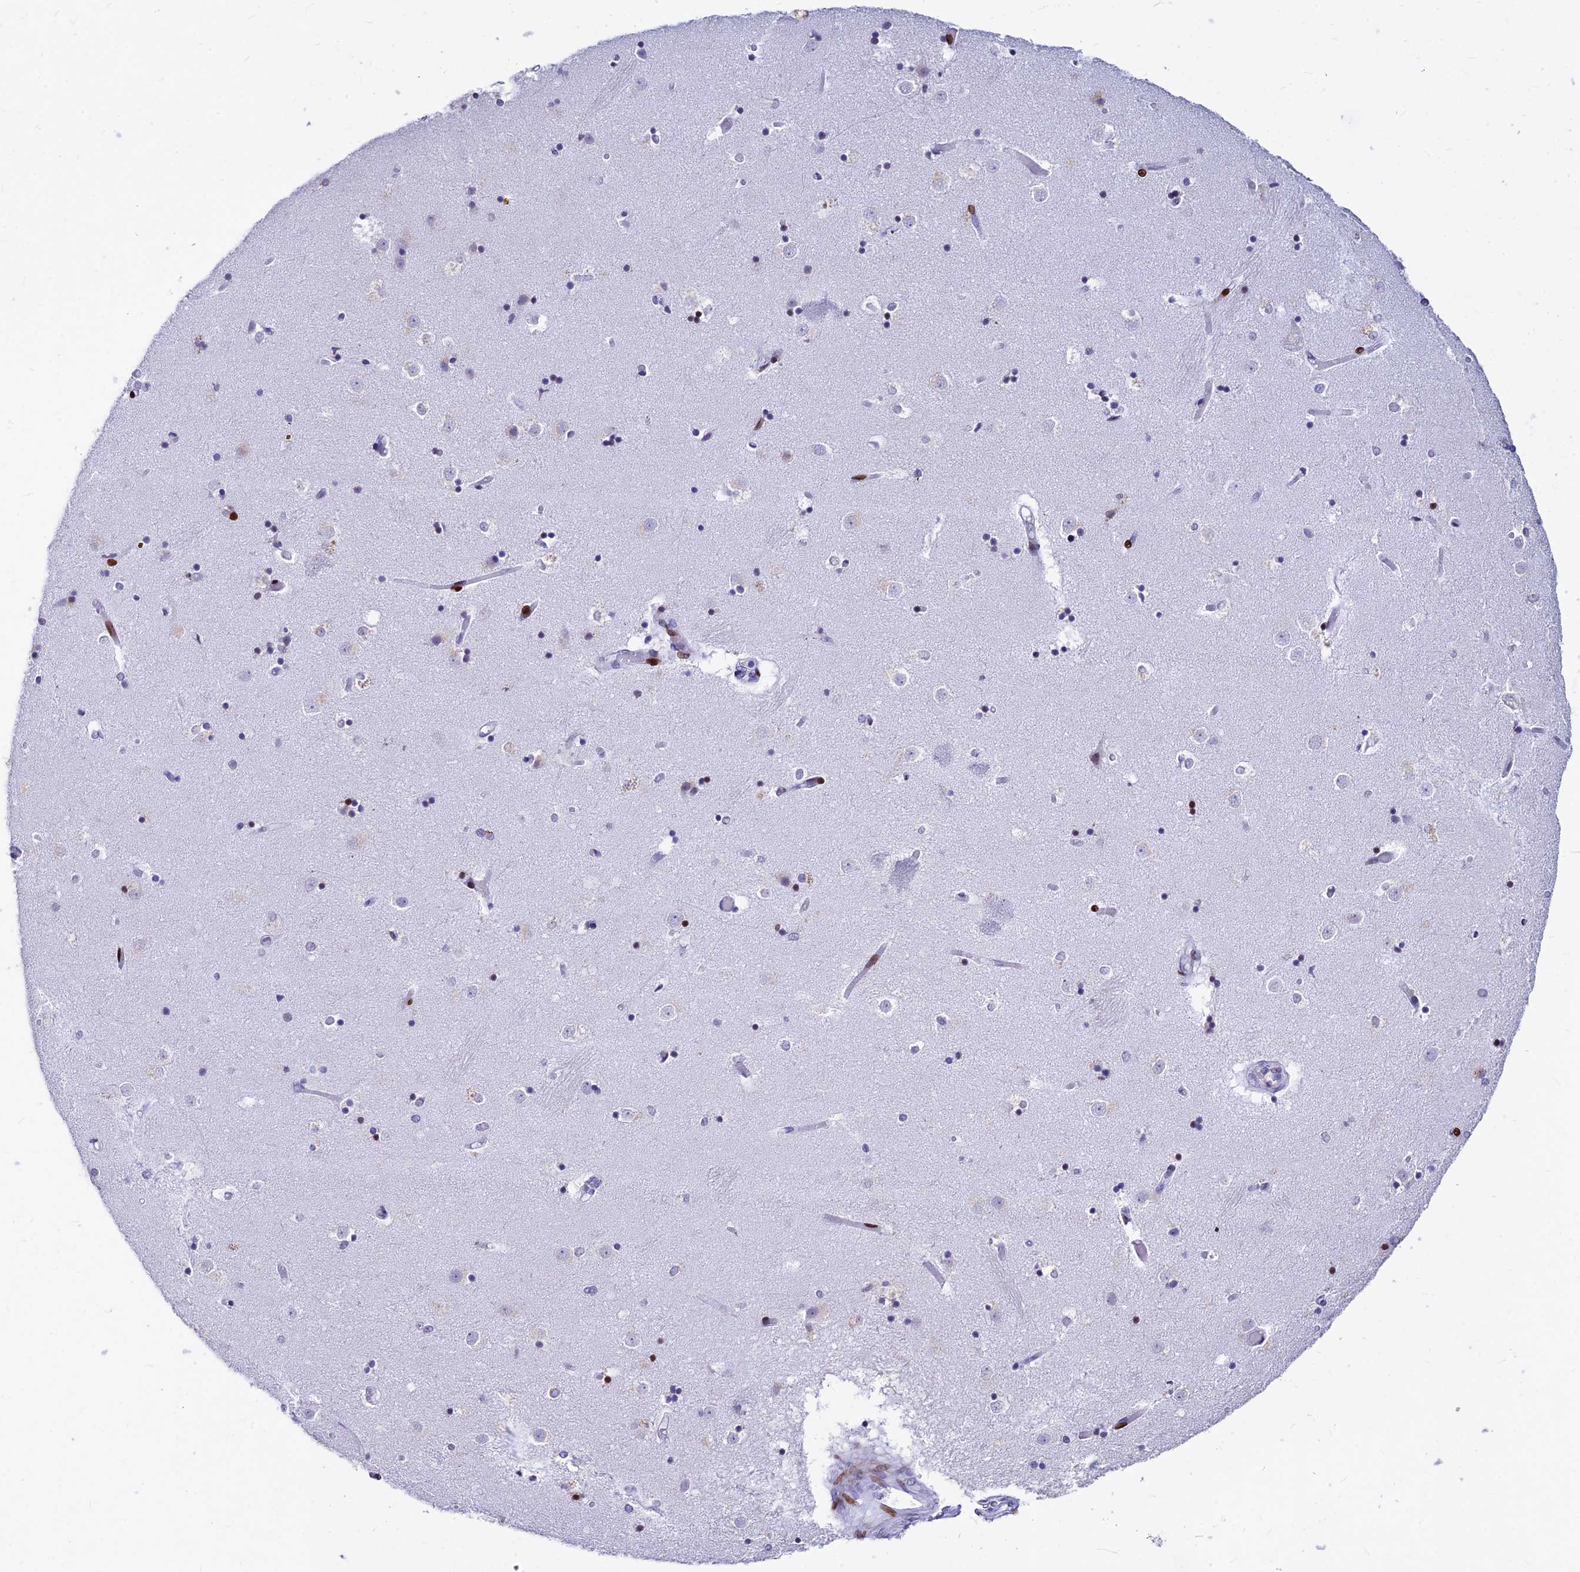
{"staining": {"intensity": "negative", "quantity": "none", "location": "none"}, "tissue": "caudate", "cell_type": "Glial cells", "image_type": "normal", "snomed": [{"axis": "morphology", "description": "Normal tissue, NOS"}, {"axis": "topography", "description": "Lateral ventricle wall"}], "caption": "Immunohistochemical staining of unremarkable human caudate reveals no significant staining in glial cells. (Brightfield microscopy of DAB immunohistochemistry at high magnification).", "gene": "PRPS1", "patient": {"sex": "female", "age": 52}}